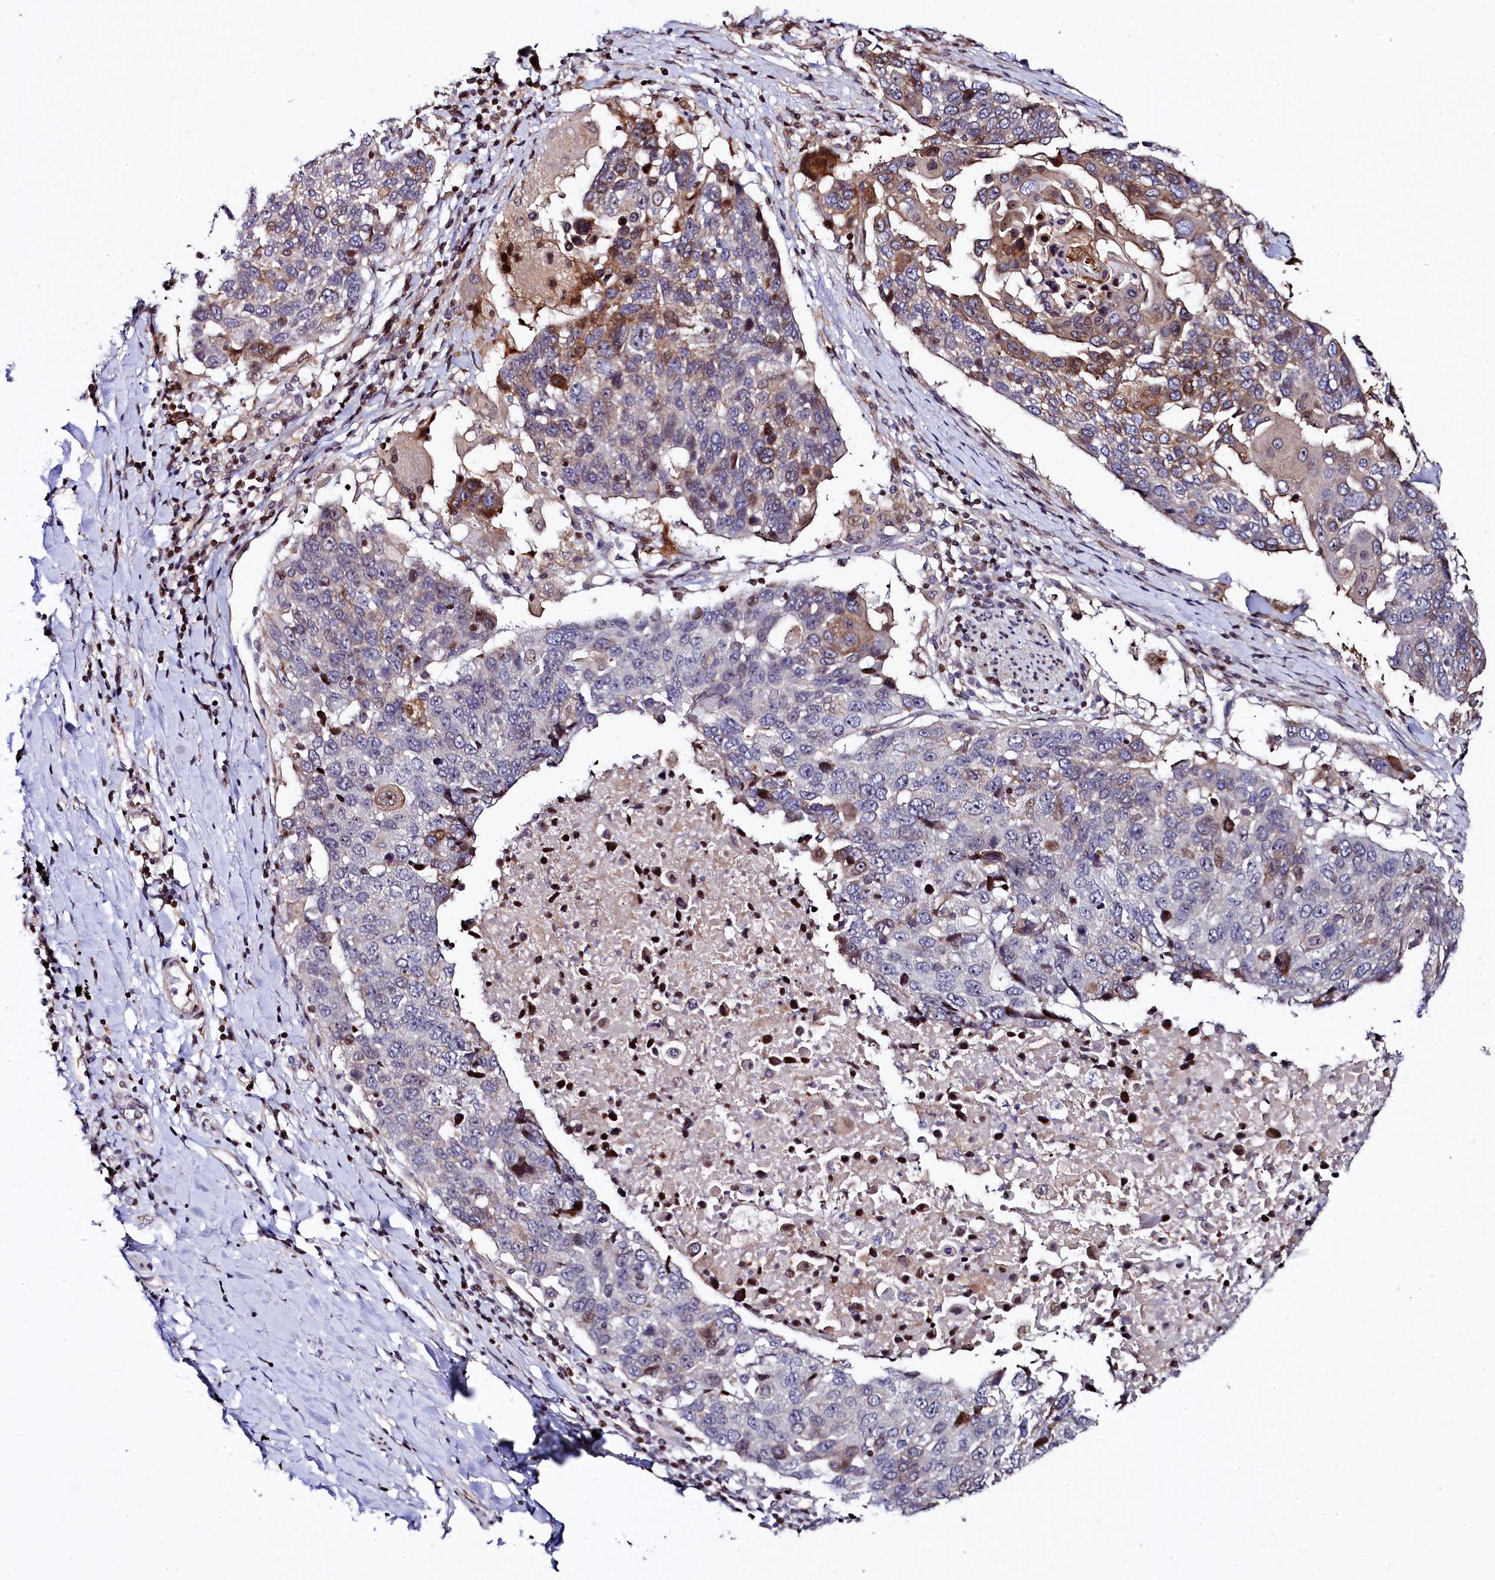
{"staining": {"intensity": "moderate", "quantity": "<25%", "location": "cytoplasmic/membranous,nuclear"}, "tissue": "lung cancer", "cell_type": "Tumor cells", "image_type": "cancer", "snomed": [{"axis": "morphology", "description": "Squamous cell carcinoma, NOS"}, {"axis": "topography", "description": "Lung"}], "caption": "An image of human squamous cell carcinoma (lung) stained for a protein exhibits moderate cytoplasmic/membranous and nuclear brown staining in tumor cells.", "gene": "TGDS", "patient": {"sex": "male", "age": 66}}